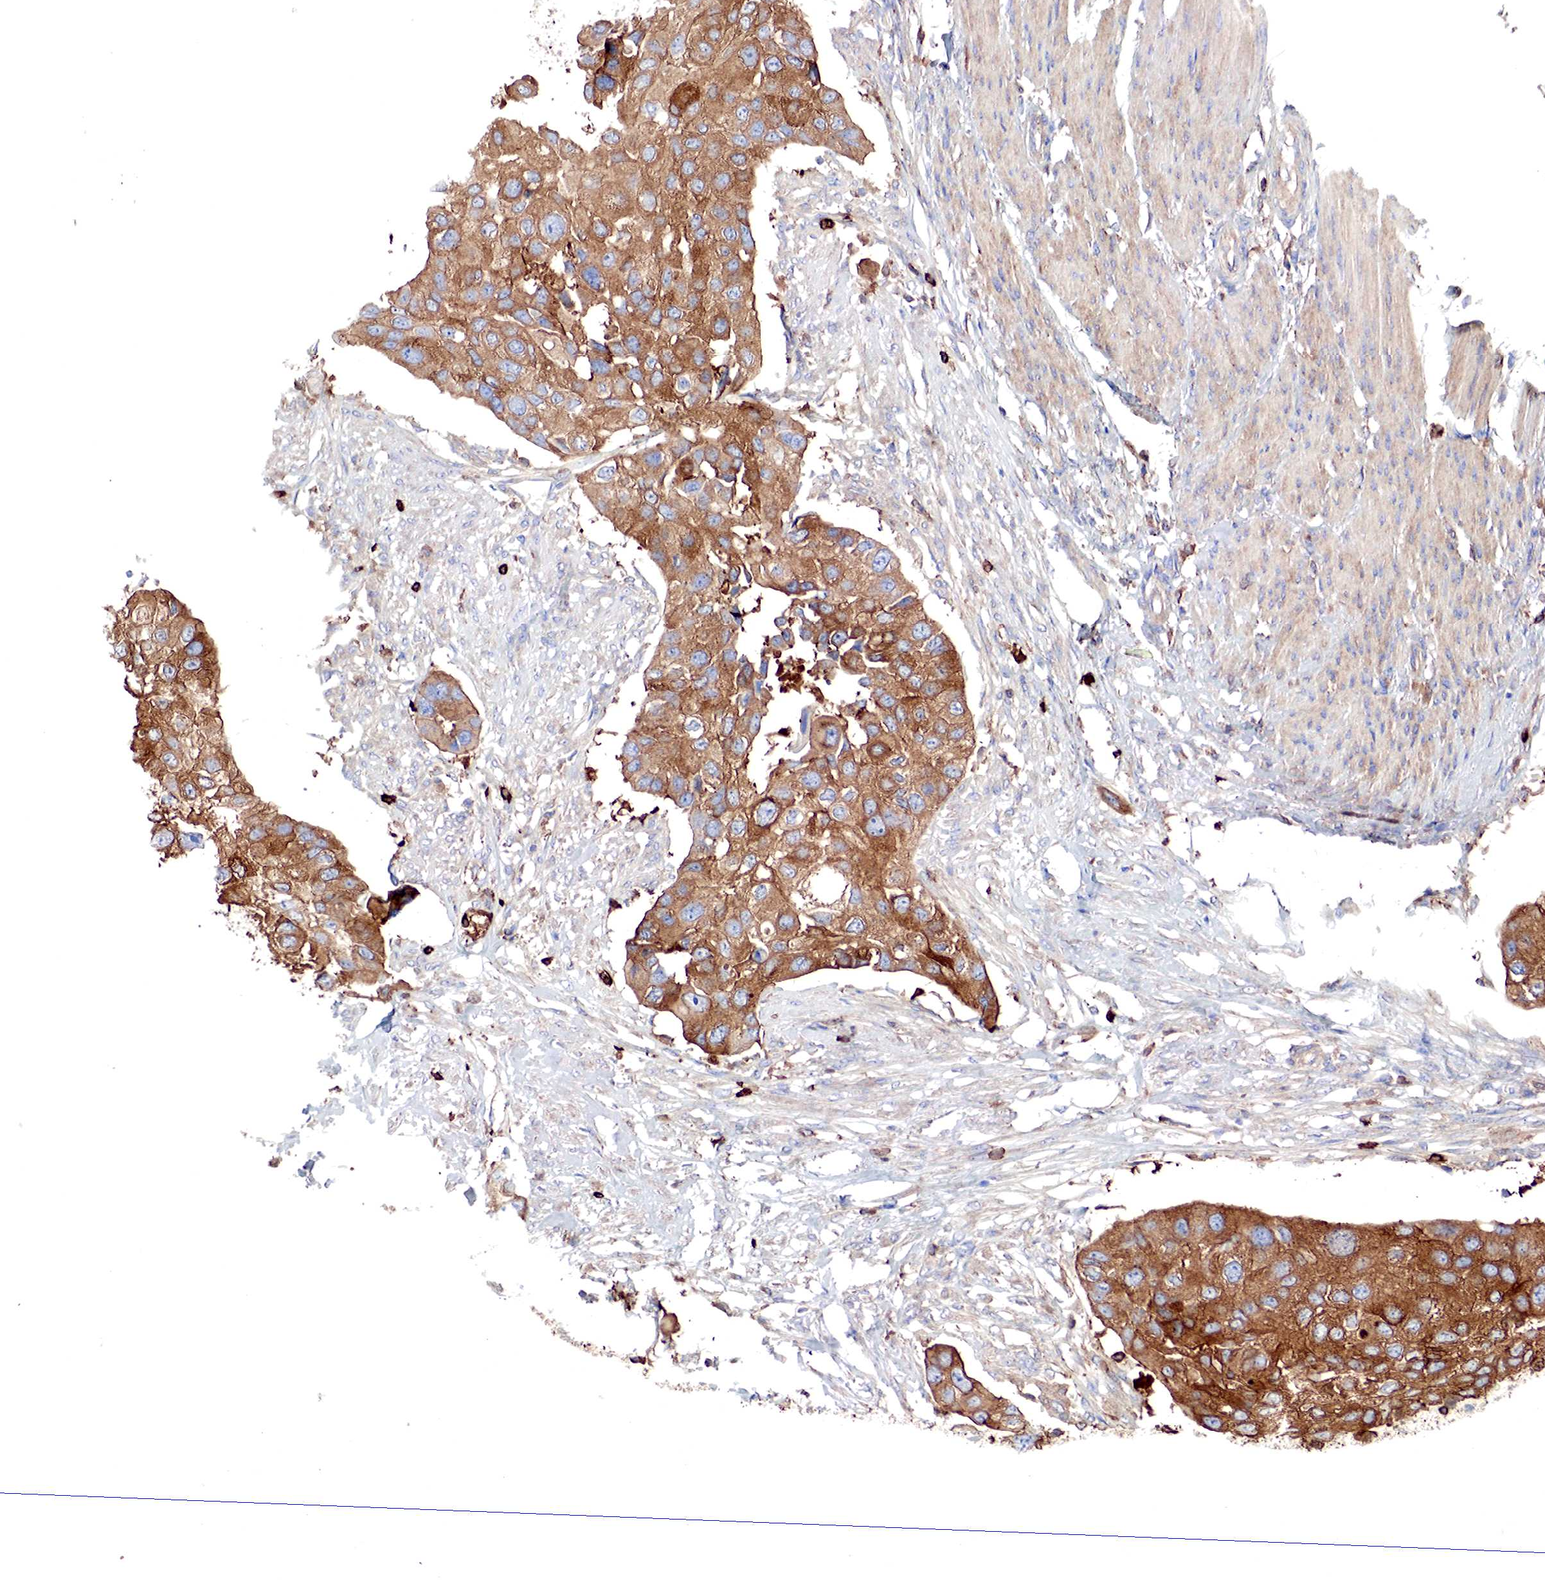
{"staining": {"intensity": "moderate", "quantity": ">75%", "location": "cytoplasmic/membranous"}, "tissue": "urothelial cancer", "cell_type": "Tumor cells", "image_type": "cancer", "snomed": [{"axis": "morphology", "description": "Urothelial carcinoma, High grade"}, {"axis": "topography", "description": "Urinary bladder"}], "caption": "Brown immunohistochemical staining in human urothelial carcinoma (high-grade) exhibits moderate cytoplasmic/membranous positivity in approximately >75% of tumor cells. (DAB IHC with brightfield microscopy, high magnification).", "gene": "G6PD", "patient": {"sex": "male", "age": 55}}